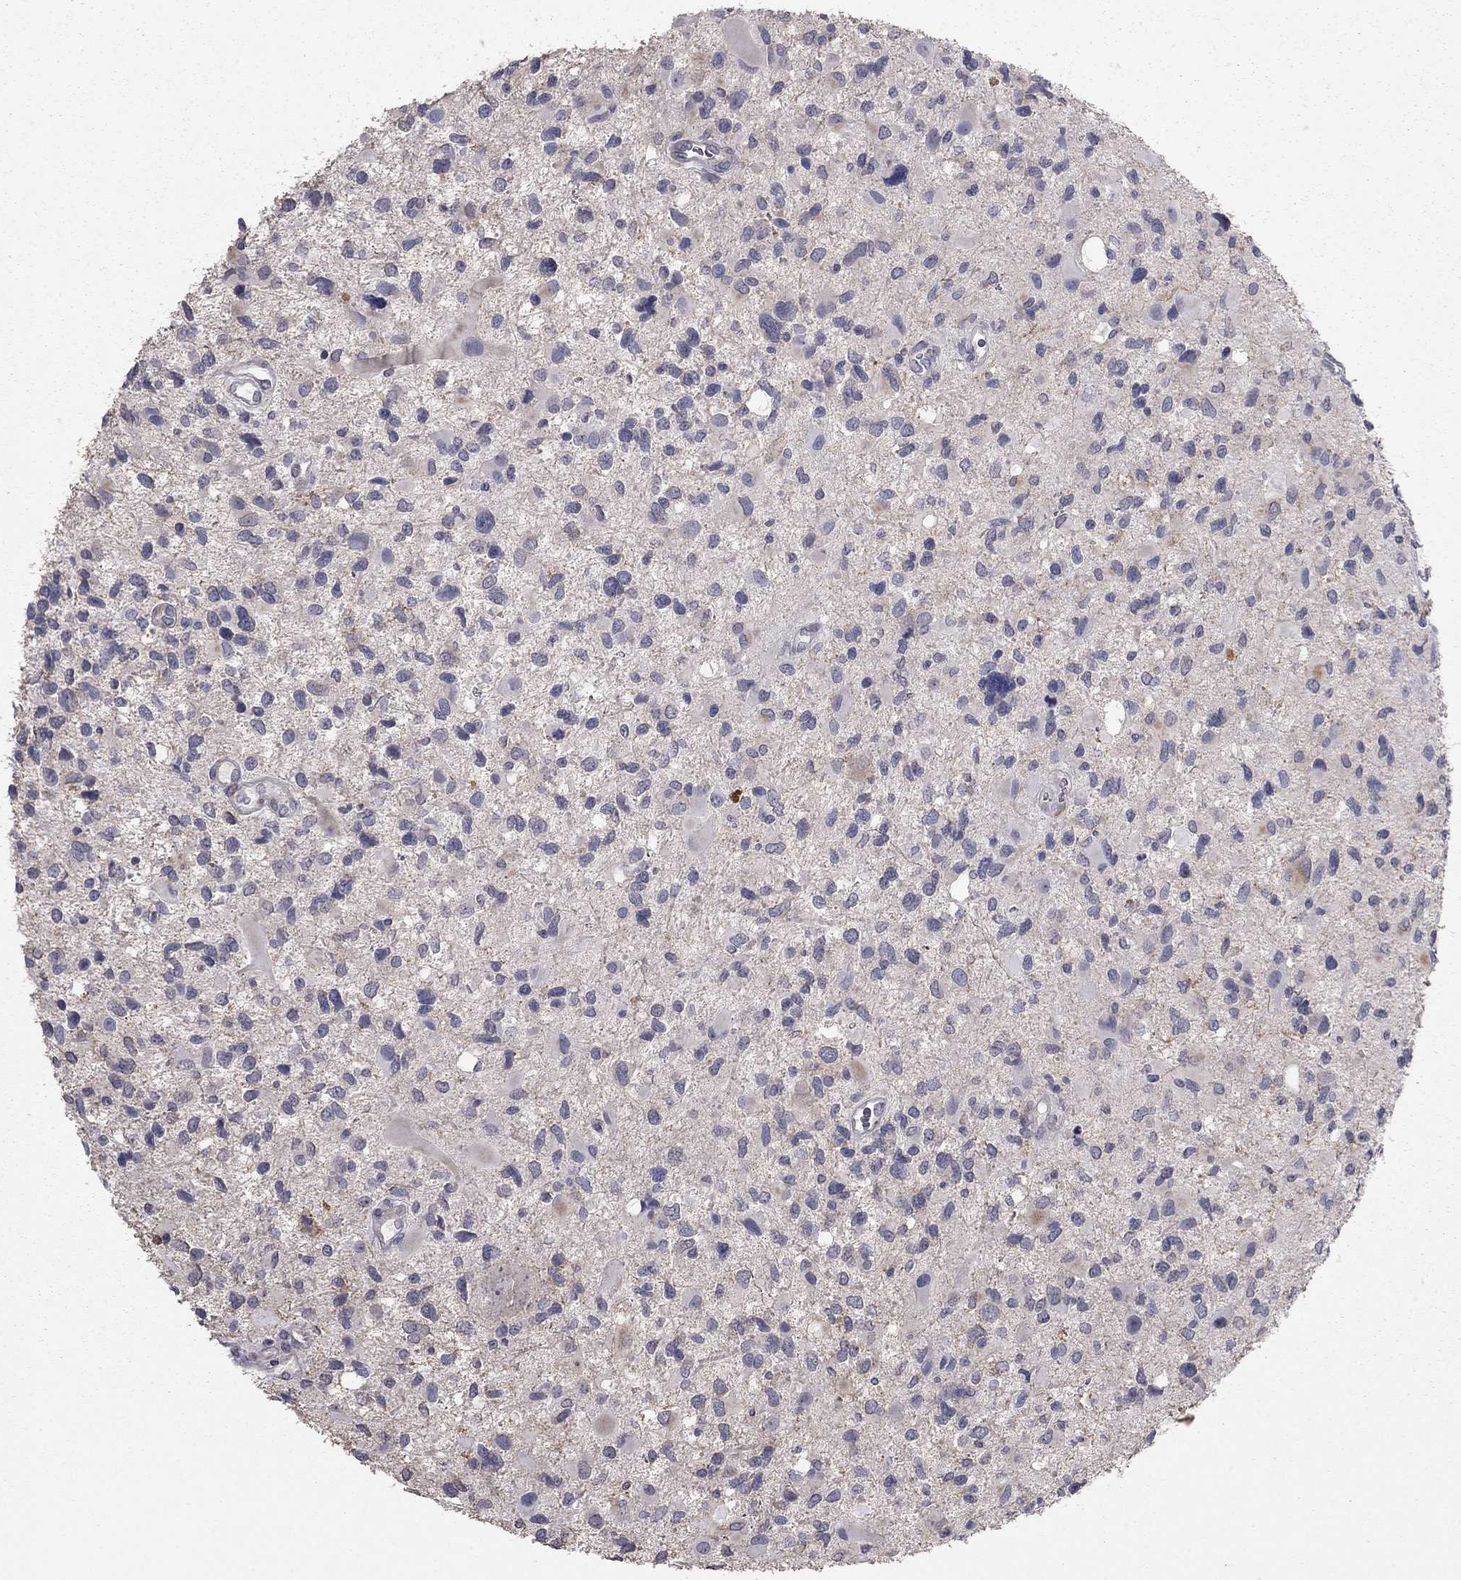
{"staining": {"intensity": "weak", "quantity": "<25%", "location": "cytoplasmic/membranous"}, "tissue": "glioma", "cell_type": "Tumor cells", "image_type": "cancer", "snomed": [{"axis": "morphology", "description": "Glioma, malignant, Low grade"}, {"axis": "topography", "description": "Brain"}], "caption": "Tumor cells show no significant expression in glioma.", "gene": "PRRT2", "patient": {"sex": "female", "age": 32}}